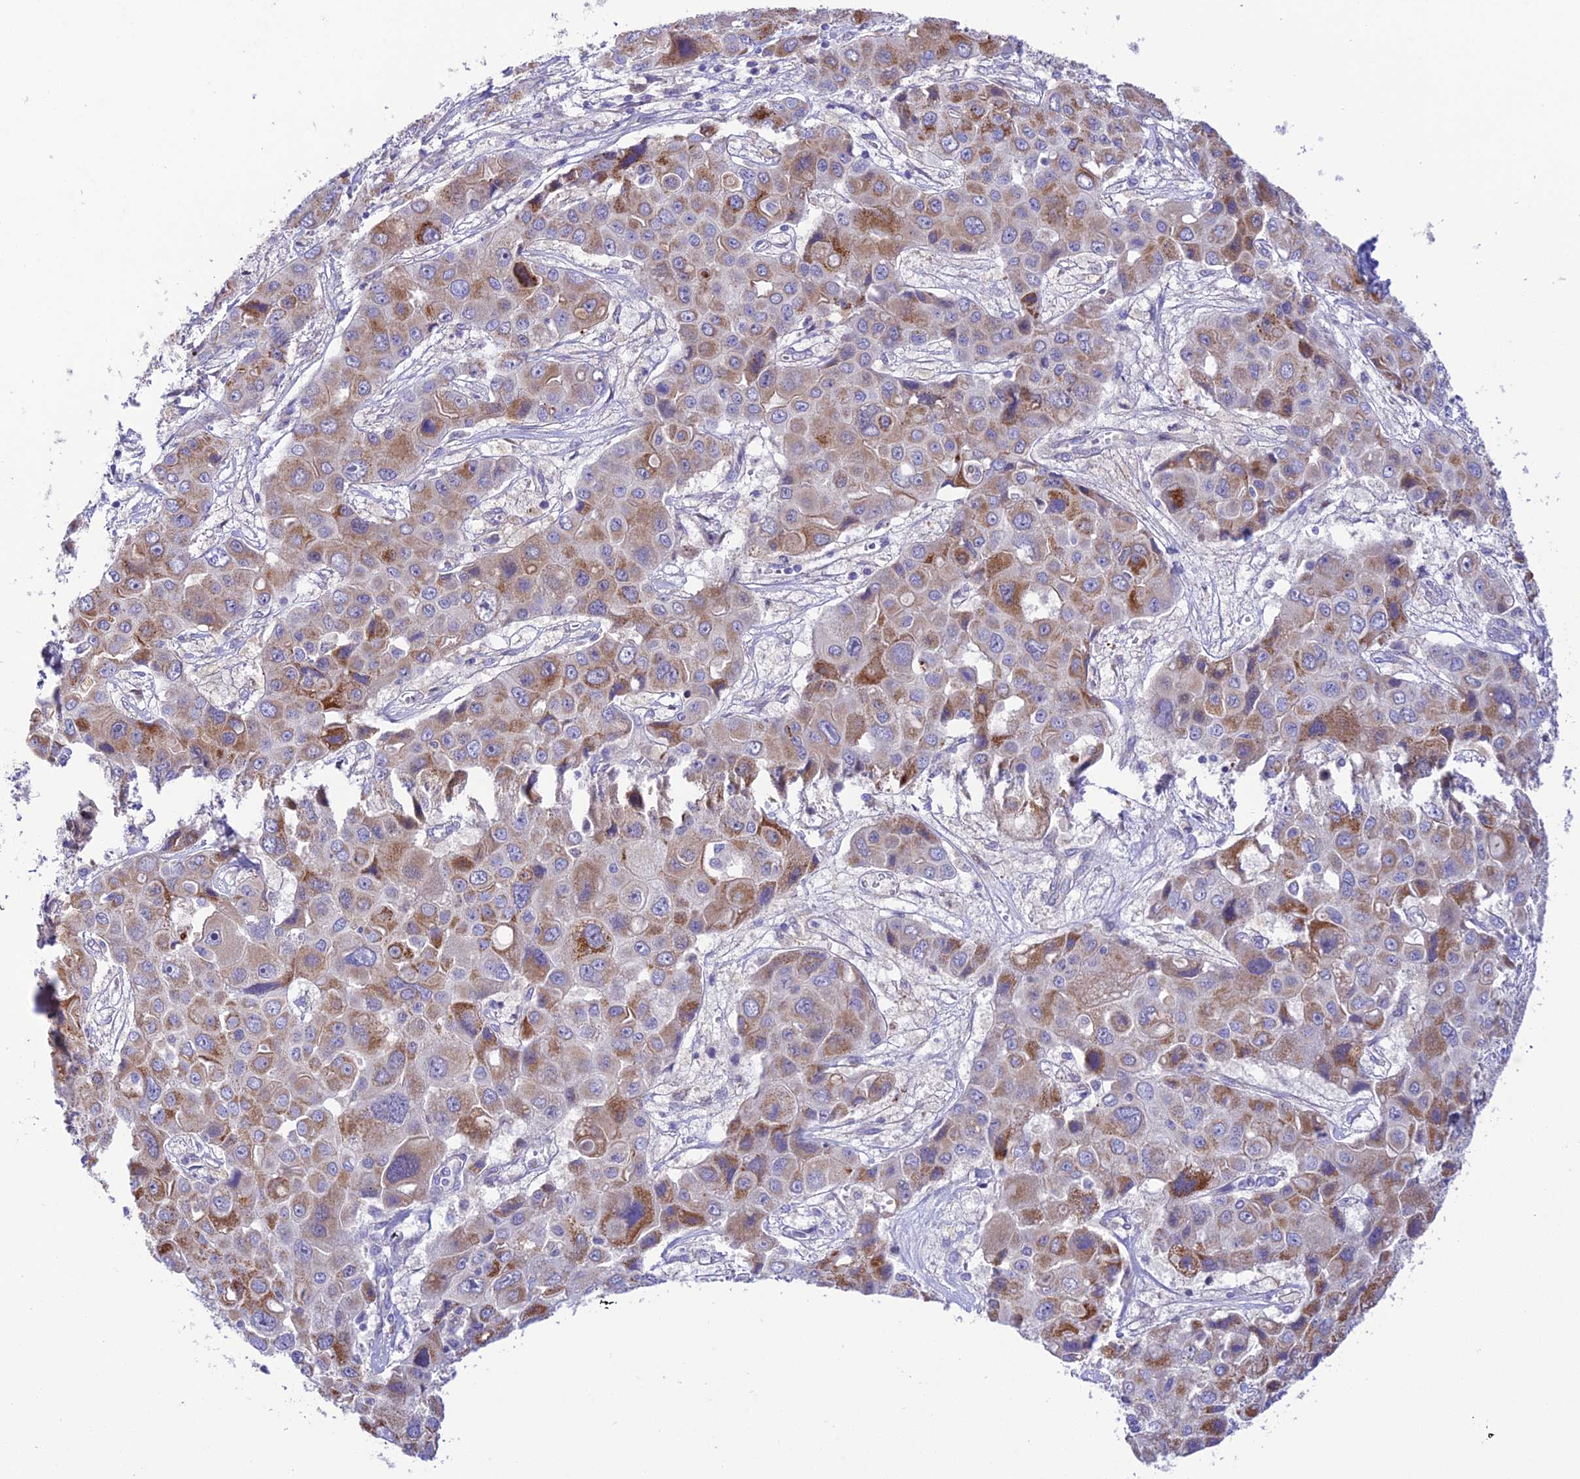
{"staining": {"intensity": "moderate", "quantity": "25%-75%", "location": "cytoplasmic/membranous"}, "tissue": "liver cancer", "cell_type": "Tumor cells", "image_type": "cancer", "snomed": [{"axis": "morphology", "description": "Cholangiocarcinoma"}, {"axis": "topography", "description": "Liver"}], "caption": "The image reveals staining of liver cancer, revealing moderate cytoplasmic/membranous protein staining (brown color) within tumor cells. The protein is shown in brown color, while the nuclei are stained blue.", "gene": "TRIM43B", "patient": {"sex": "male", "age": 67}}